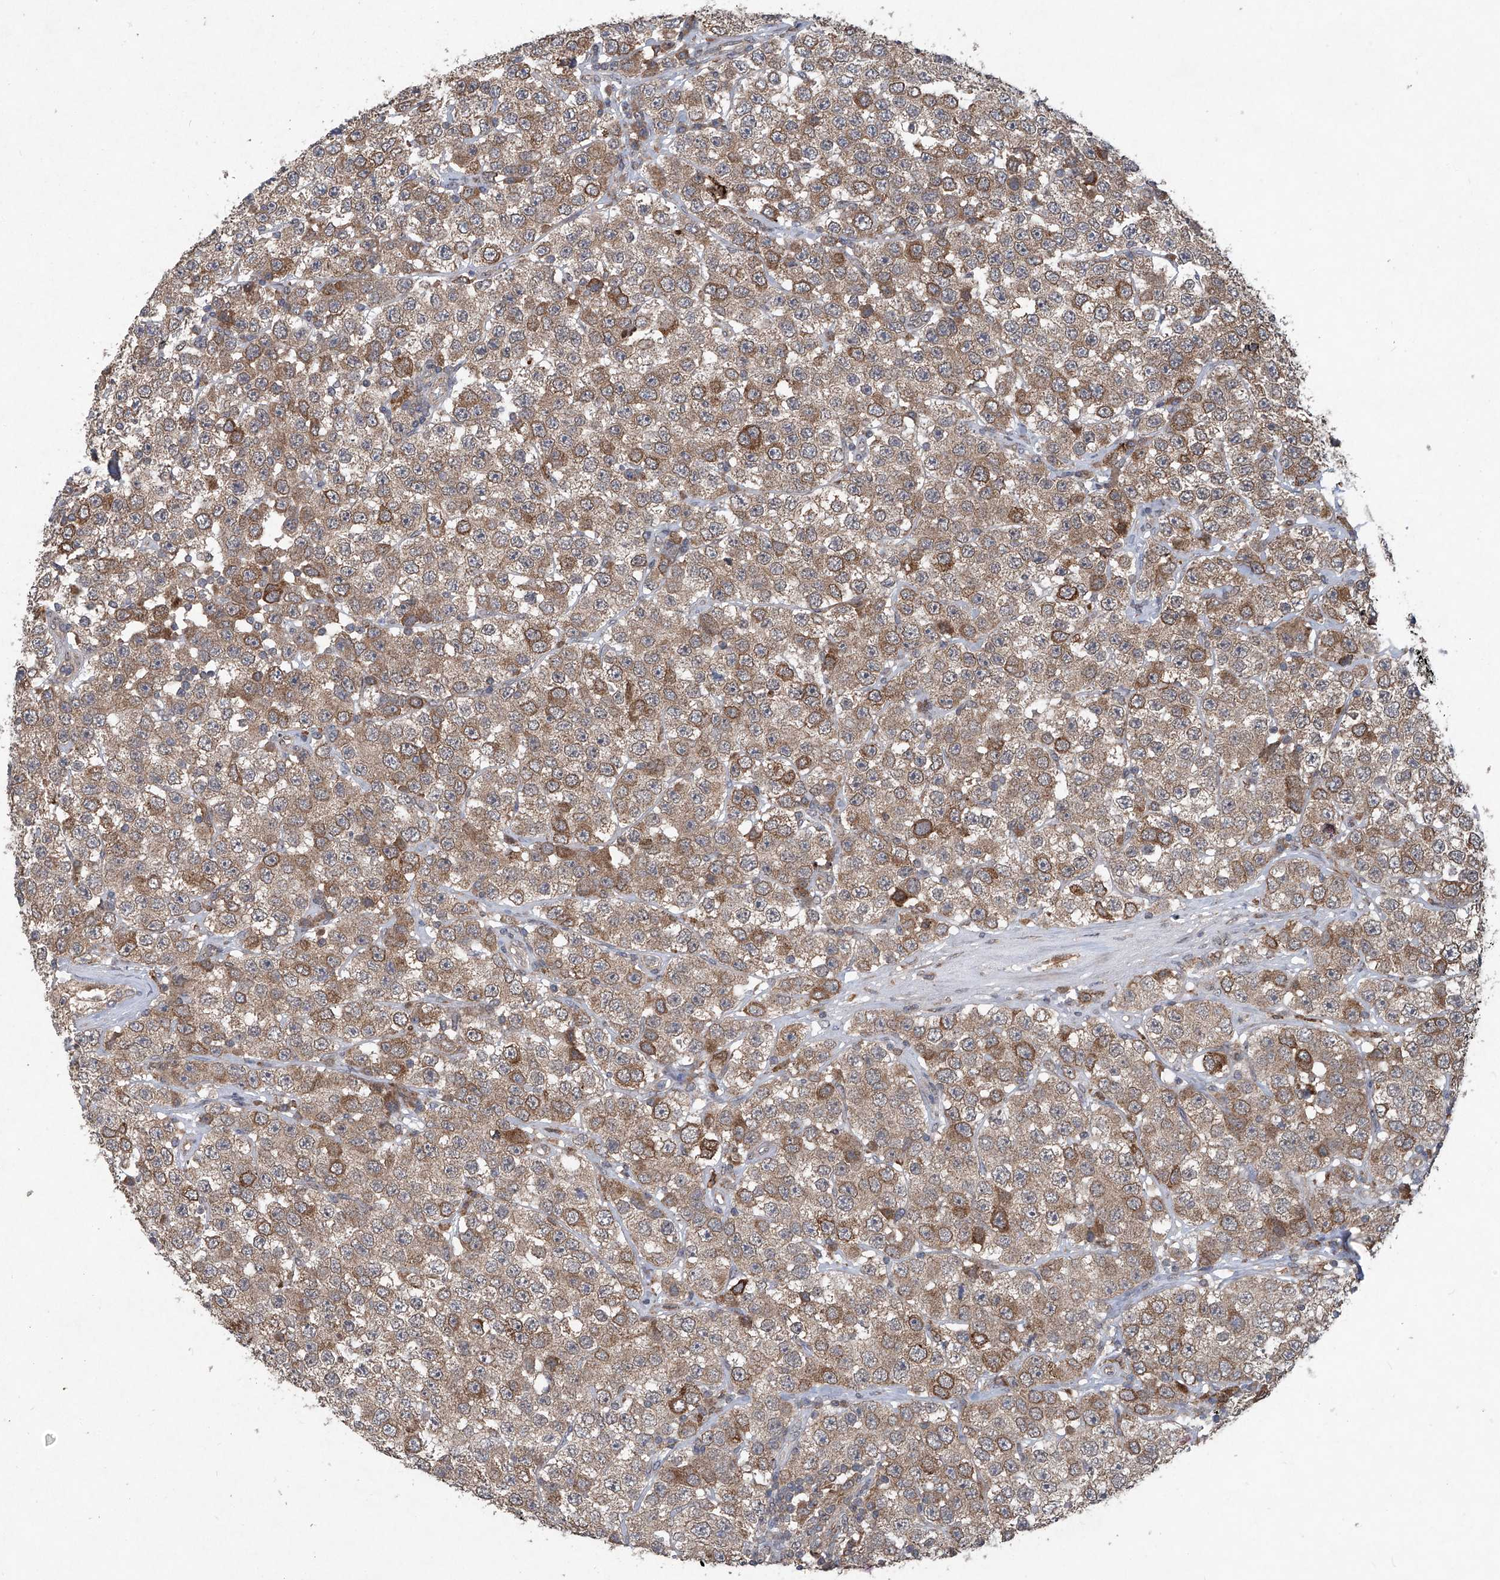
{"staining": {"intensity": "moderate", "quantity": ">75%", "location": "cytoplasmic/membranous"}, "tissue": "testis cancer", "cell_type": "Tumor cells", "image_type": "cancer", "snomed": [{"axis": "morphology", "description": "Seminoma, NOS"}, {"axis": "topography", "description": "Testis"}], "caption": "Brown immunohistochemical staining in seminoma (testis) demonstrates moderate cytoplasmic/membranous expression in approximately >75% of tumor cells. Immunohistochemistry stains the protein in brown and the nuclei are stained blue.", "gene": "SUMF2", "patient": {"sex": "male", "age": 28}}